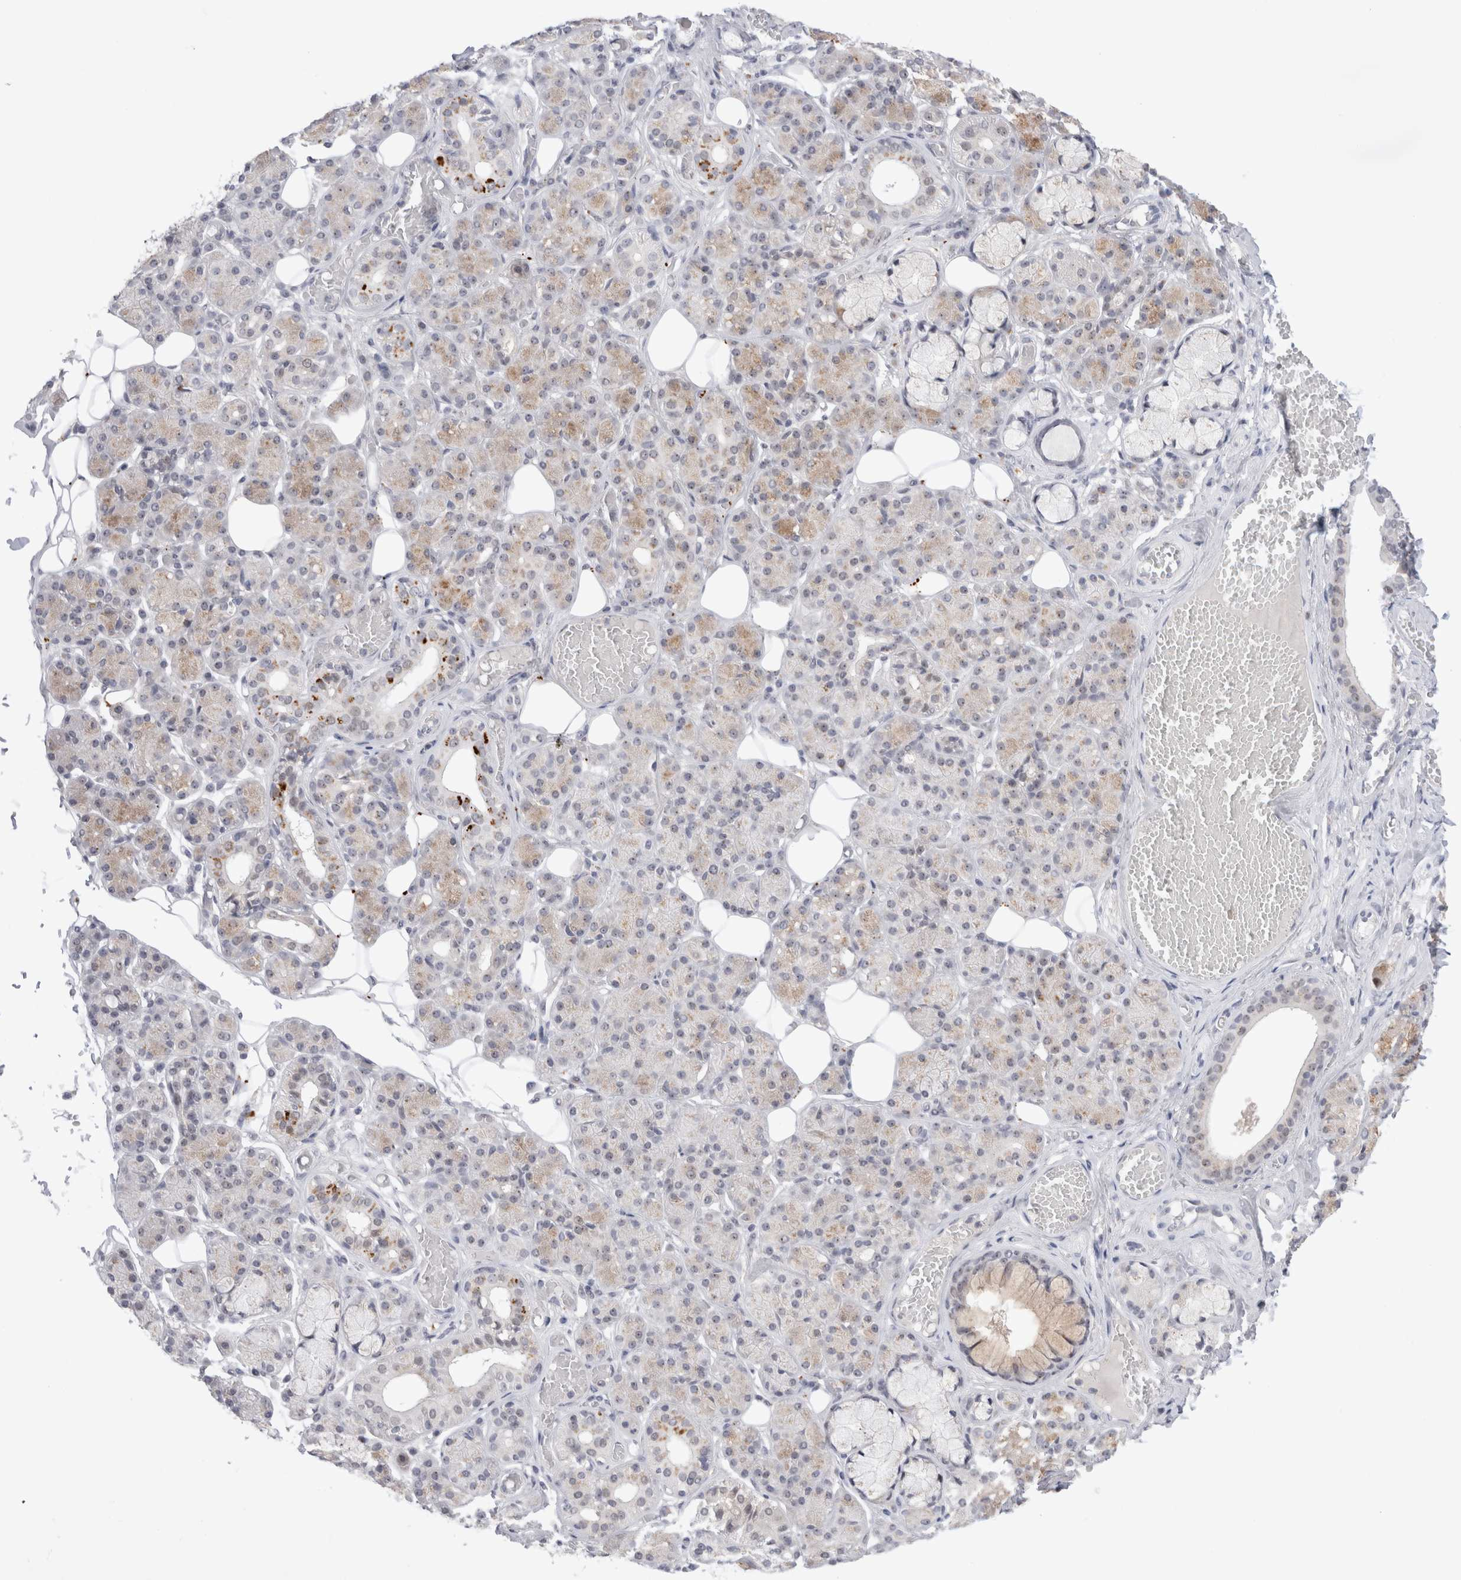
{"staining": {"intensity": "moderate", "quantity": "<25%", "location": "cytoplasmic/membranous"}, "tissue": "salivary gland", "cell_type": "Glandular cells", "image_type": "normal", "snomed": [{"axis": "morphology", "description": "Normal tissue, NOS"}, {"axis": "topography", "description": "Salivary gland"}], "caption": "DAB immunohistochemical staining of normal salivary gland shows moderate cytoplasmic/membranous protein positivity in about <25% of glandular cells.", "gene": "CERS5", "patient": {"sex": "male", "age": 63}}